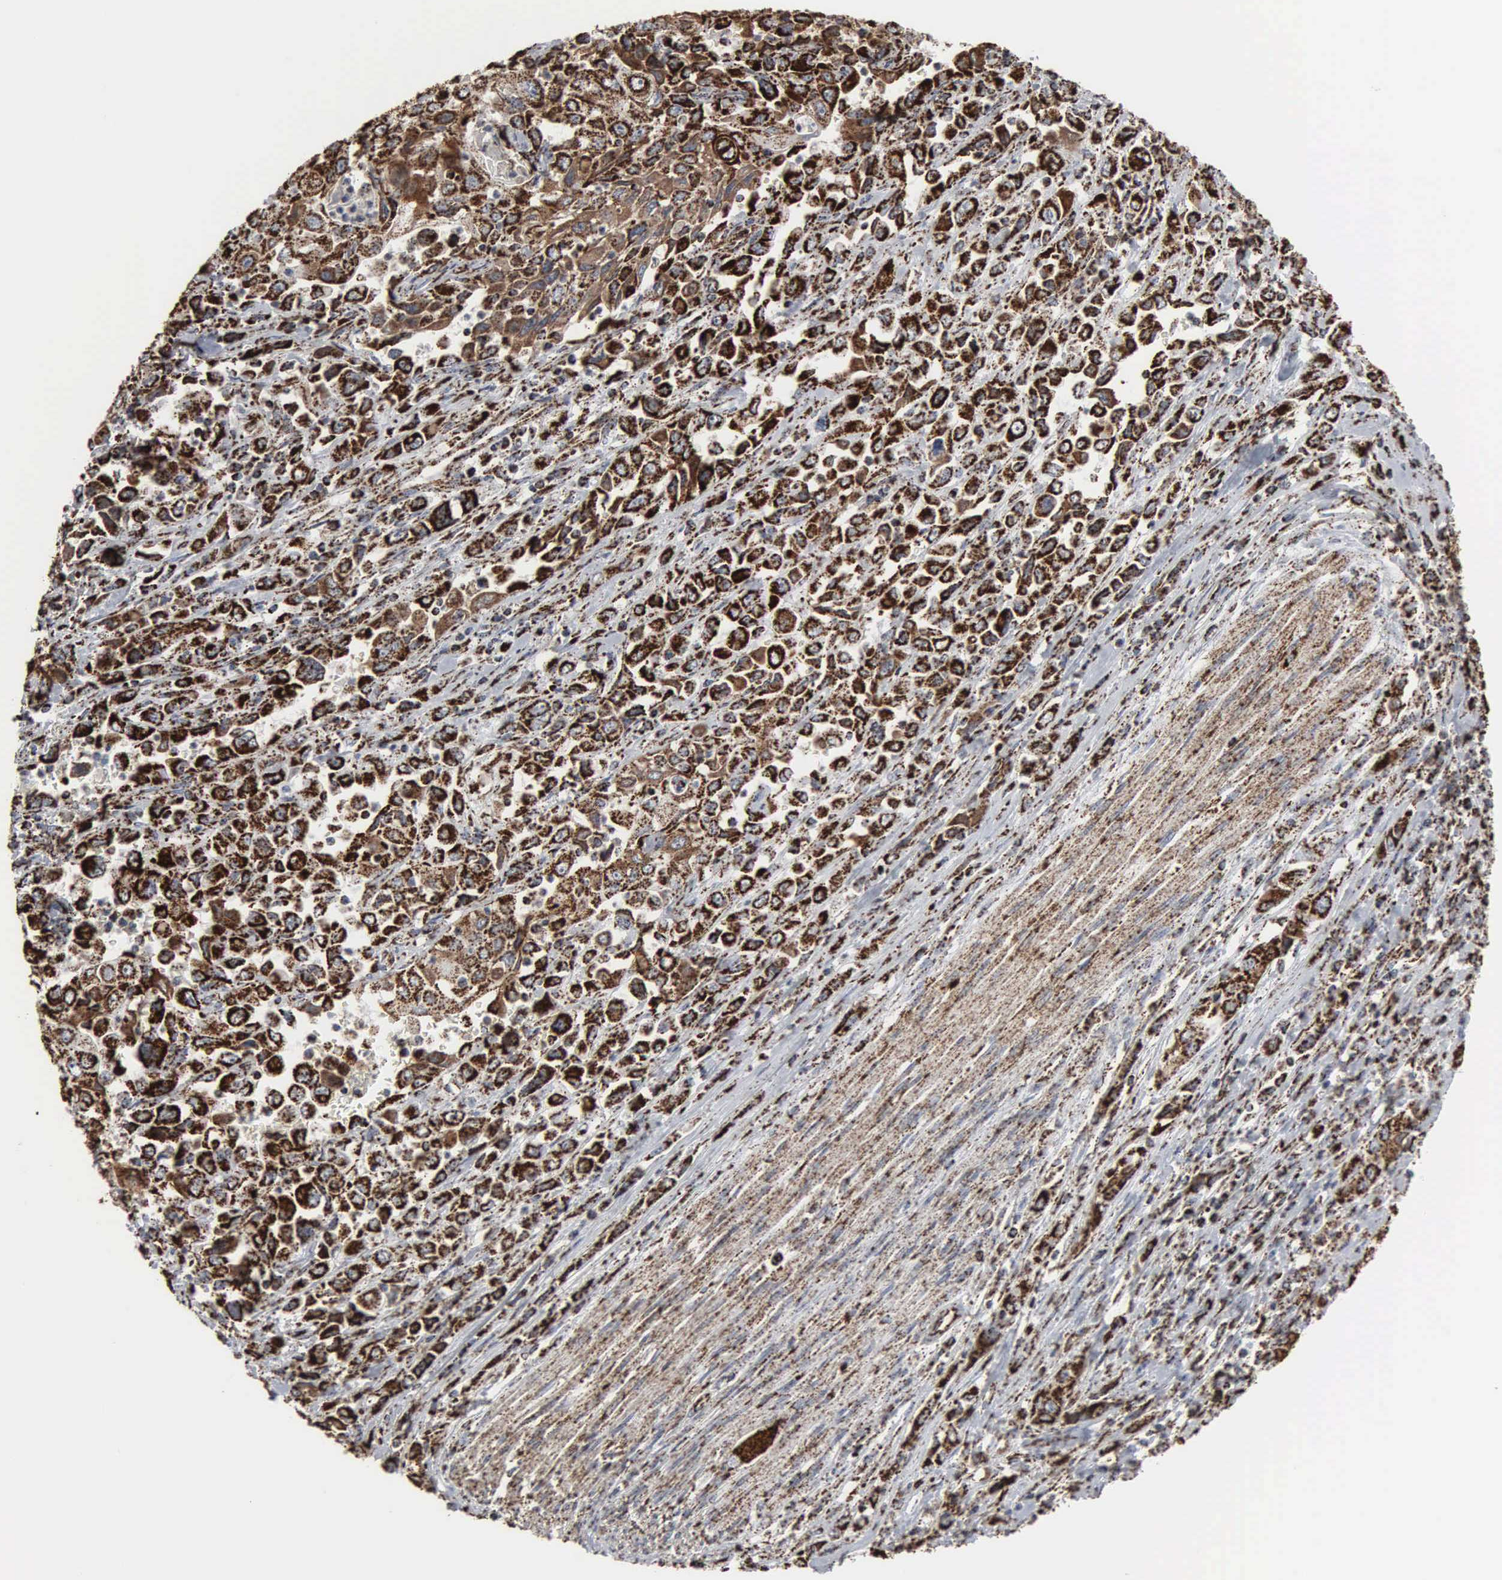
{"staining": {"intensity": "strong", "quantity": ">75%", "location": "cytoplasmic/membranous"}, "tissue": "pancreatic cancer", "cell_type": "Tumor cells", "image_type": "cancer", "snomed": [{"axis": "morphology", "description": "Adenocarcinoma, NOS"}, {"axis": "topography", "description": "Pancreas"}], "caption": "Protein analysis of pancreatic adenocarcinoma tissue shows strong cytoplasmic/membranous expression in about >75% of tumor cells.", "gene": "HSPA9", "patient": {"sex": "male", "age": 70}}